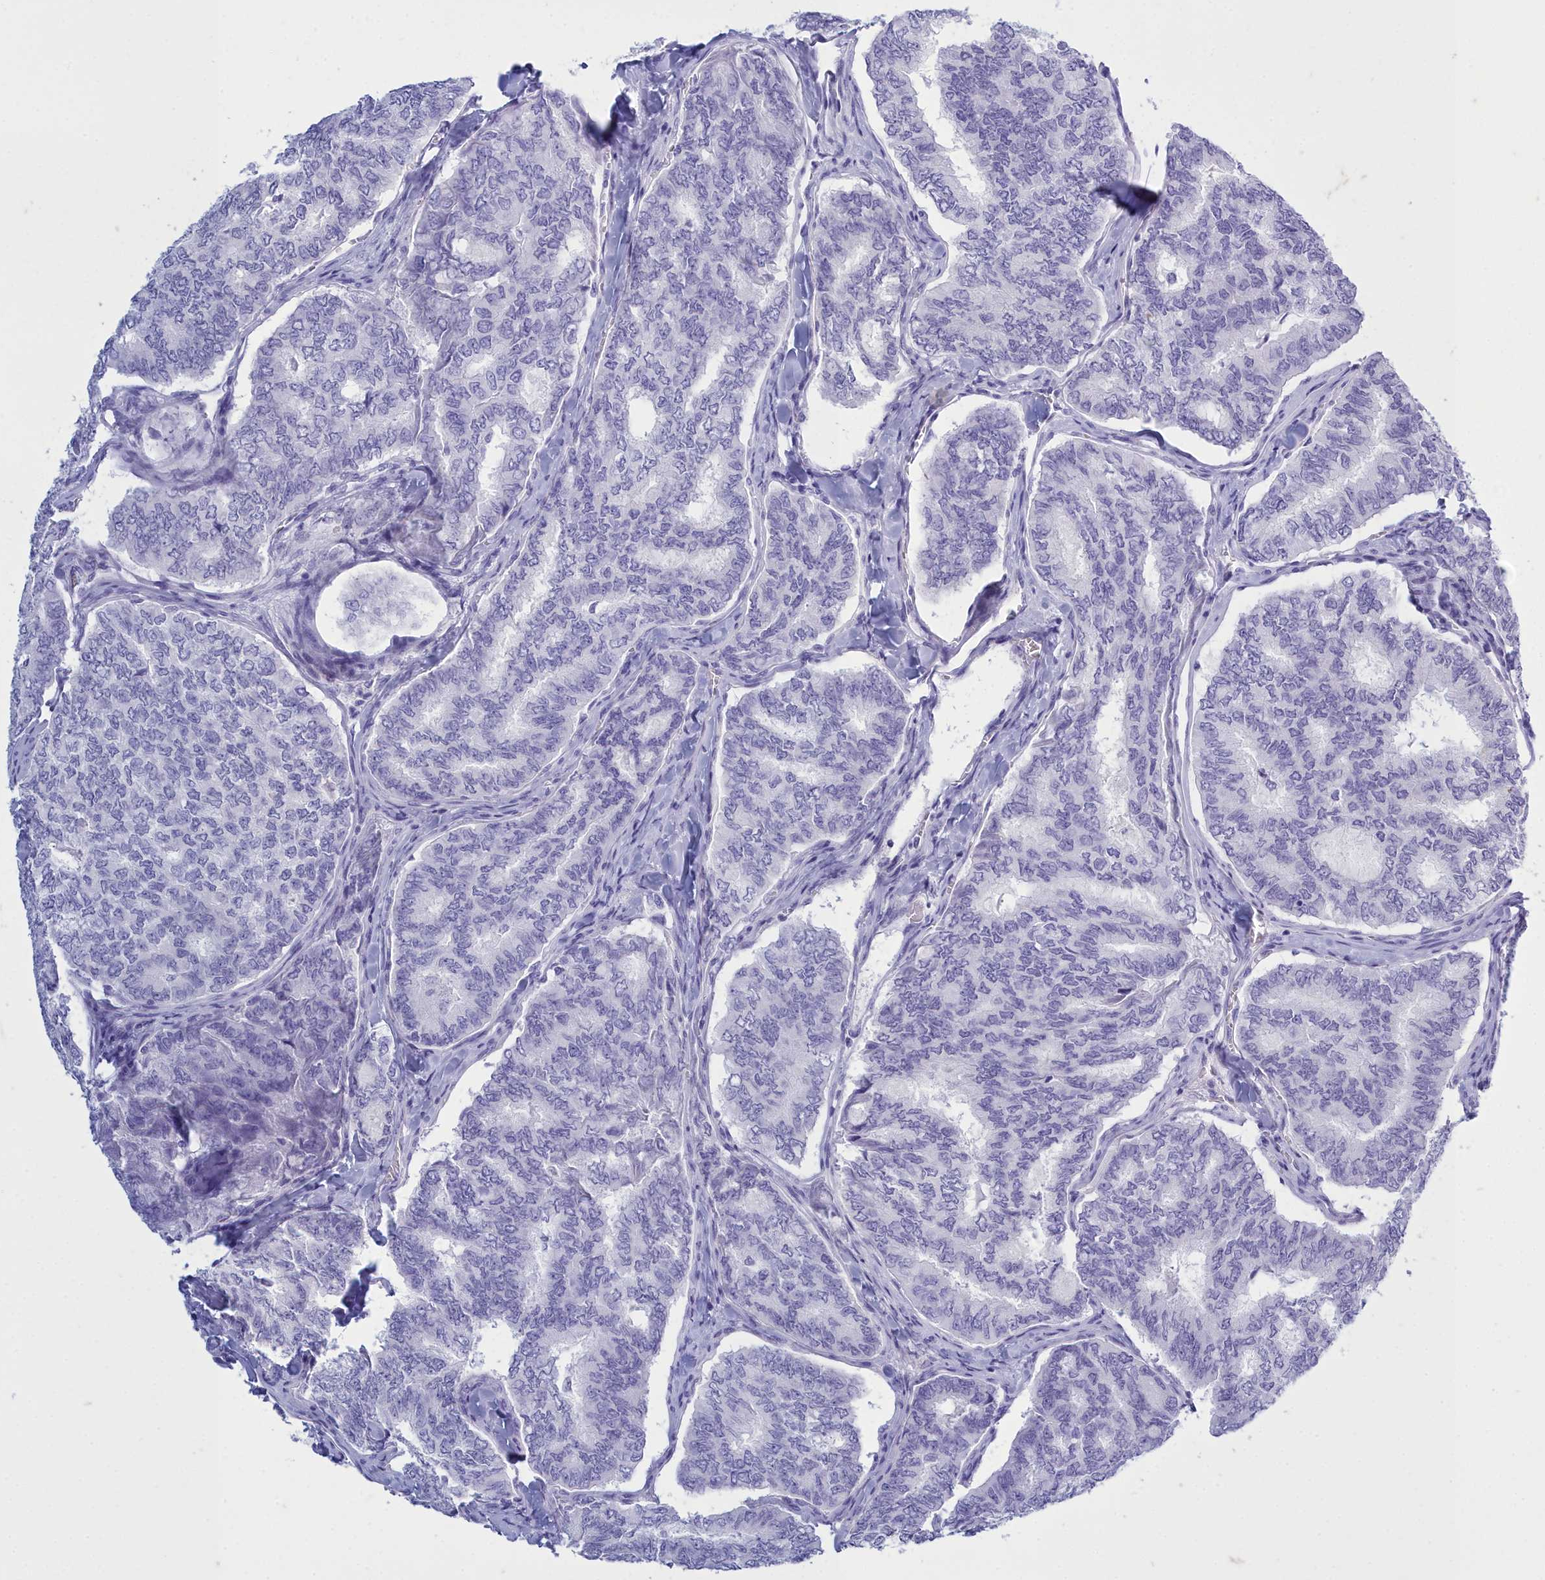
{"staining": {"intensity": "negative", "quantity": "none", "location": "none"}, "tissue": "thyroid cancer", "cell_type": "Tumor cells", "image_type": "cancer", "snomed": [{"axis": "morphology", "description": "Papillary adenocarcinoma, NOS"}, {"axis": "topography", "description": "Thyroid gland"}], "caption": "High power microscopy image of an immunohistochemistry (IHC) histopathology image of thyroid papillary adenocarcinoma, revealing no significant expression in tumor cells. (IHC, brightfield microscopy, high magnification).", "gene": "TMEM97", "patient": {"sex": "female", "age": 35}}